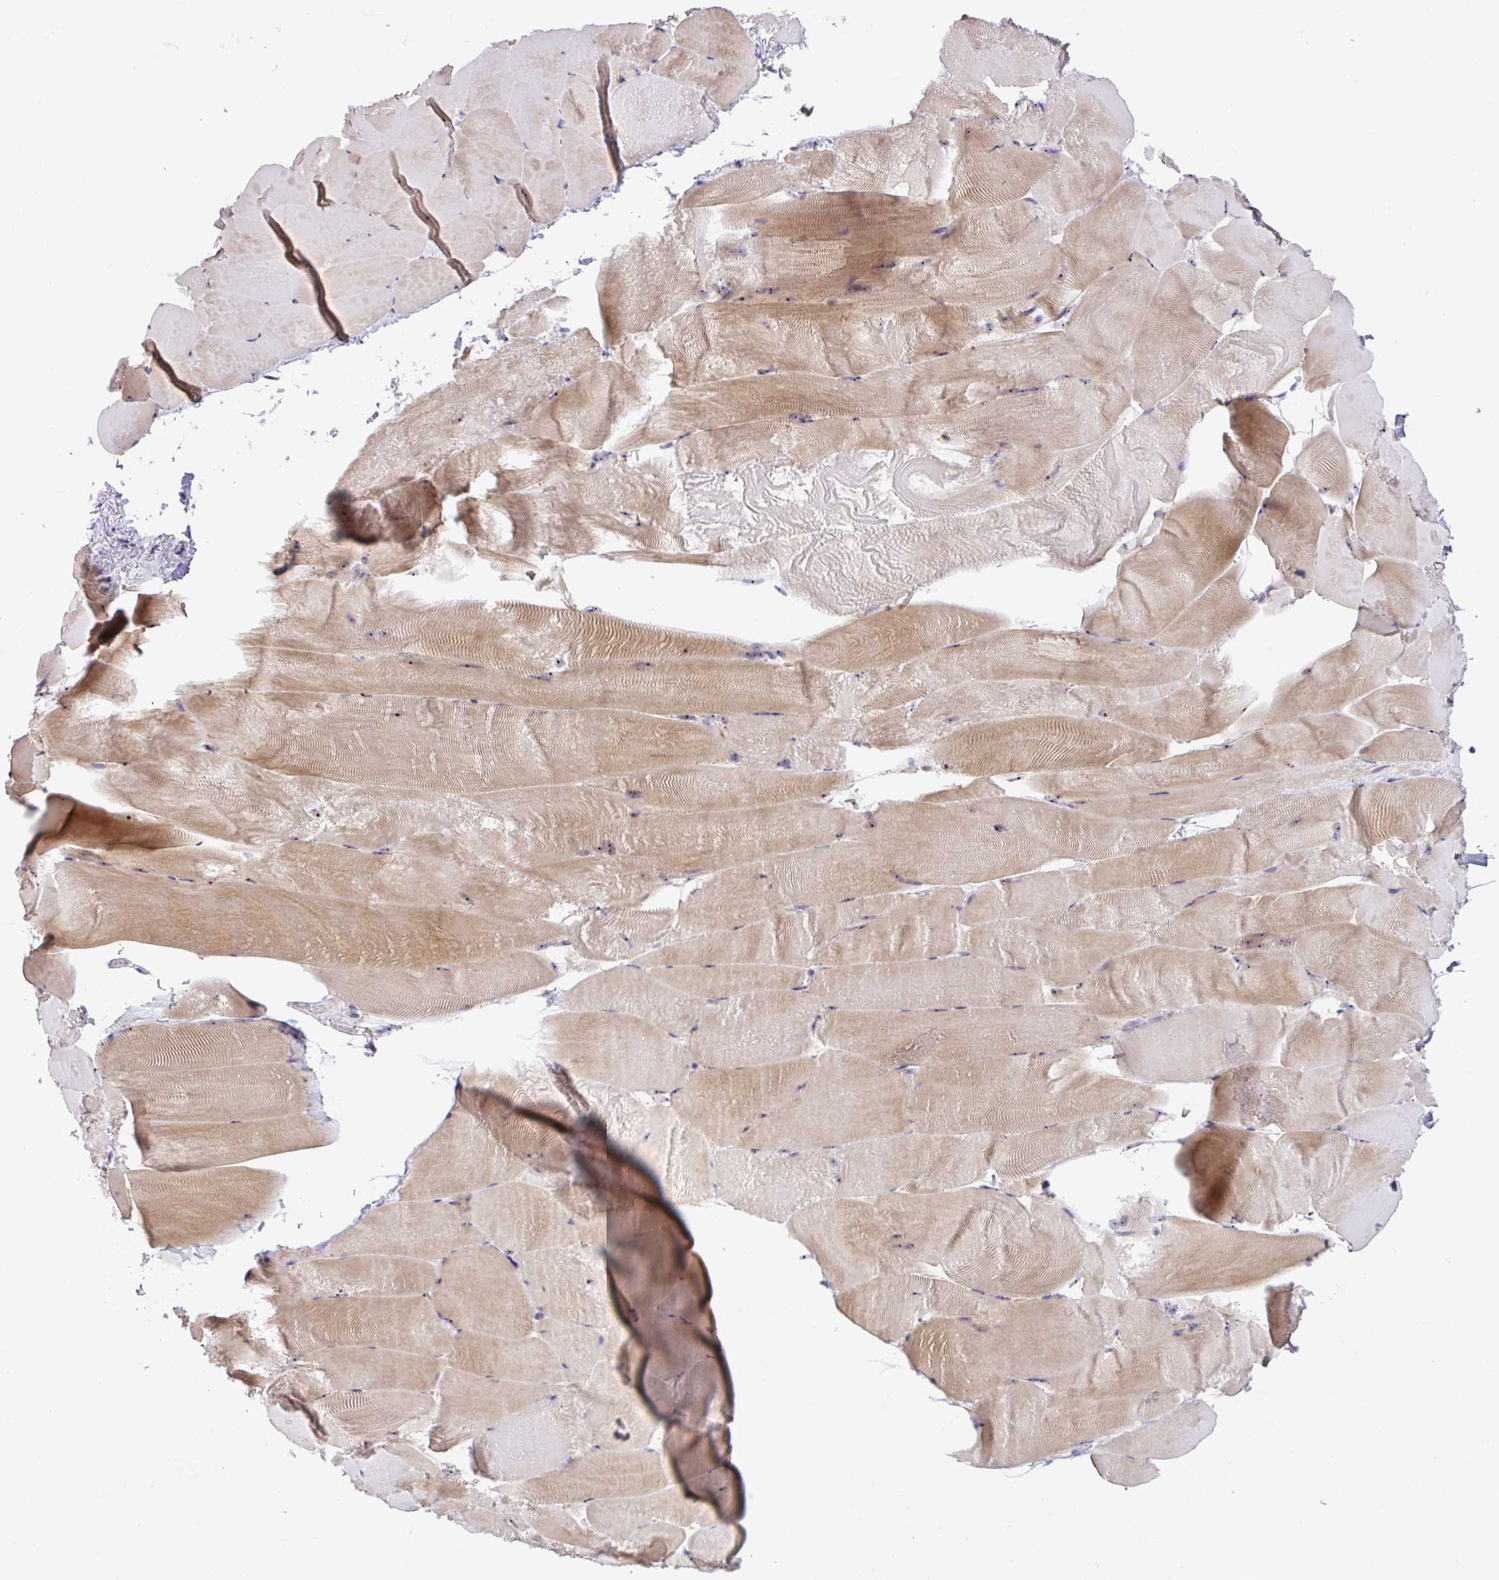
{"staining": {"intensity": "moderate", "quantity": ">75%", "location": "cytoplasmic/membranous,nuclear"}, "tissue": "skeletal muscle", "cell_type": "Myocytes", "image_type": "normal", "snomed": [{"axis": "morphology", "description": "Normal tissue, NOS"}, {"axis": "topography", "description": "Skeletal muscle"}], "caption": "Moderate cytoplasmic/membranous,nuclear protein staining is present in approximately >75% of myocytes in skeletal muscle.", "gene": "MXRA8", "patient": {"sex": "female", "age": 64}}